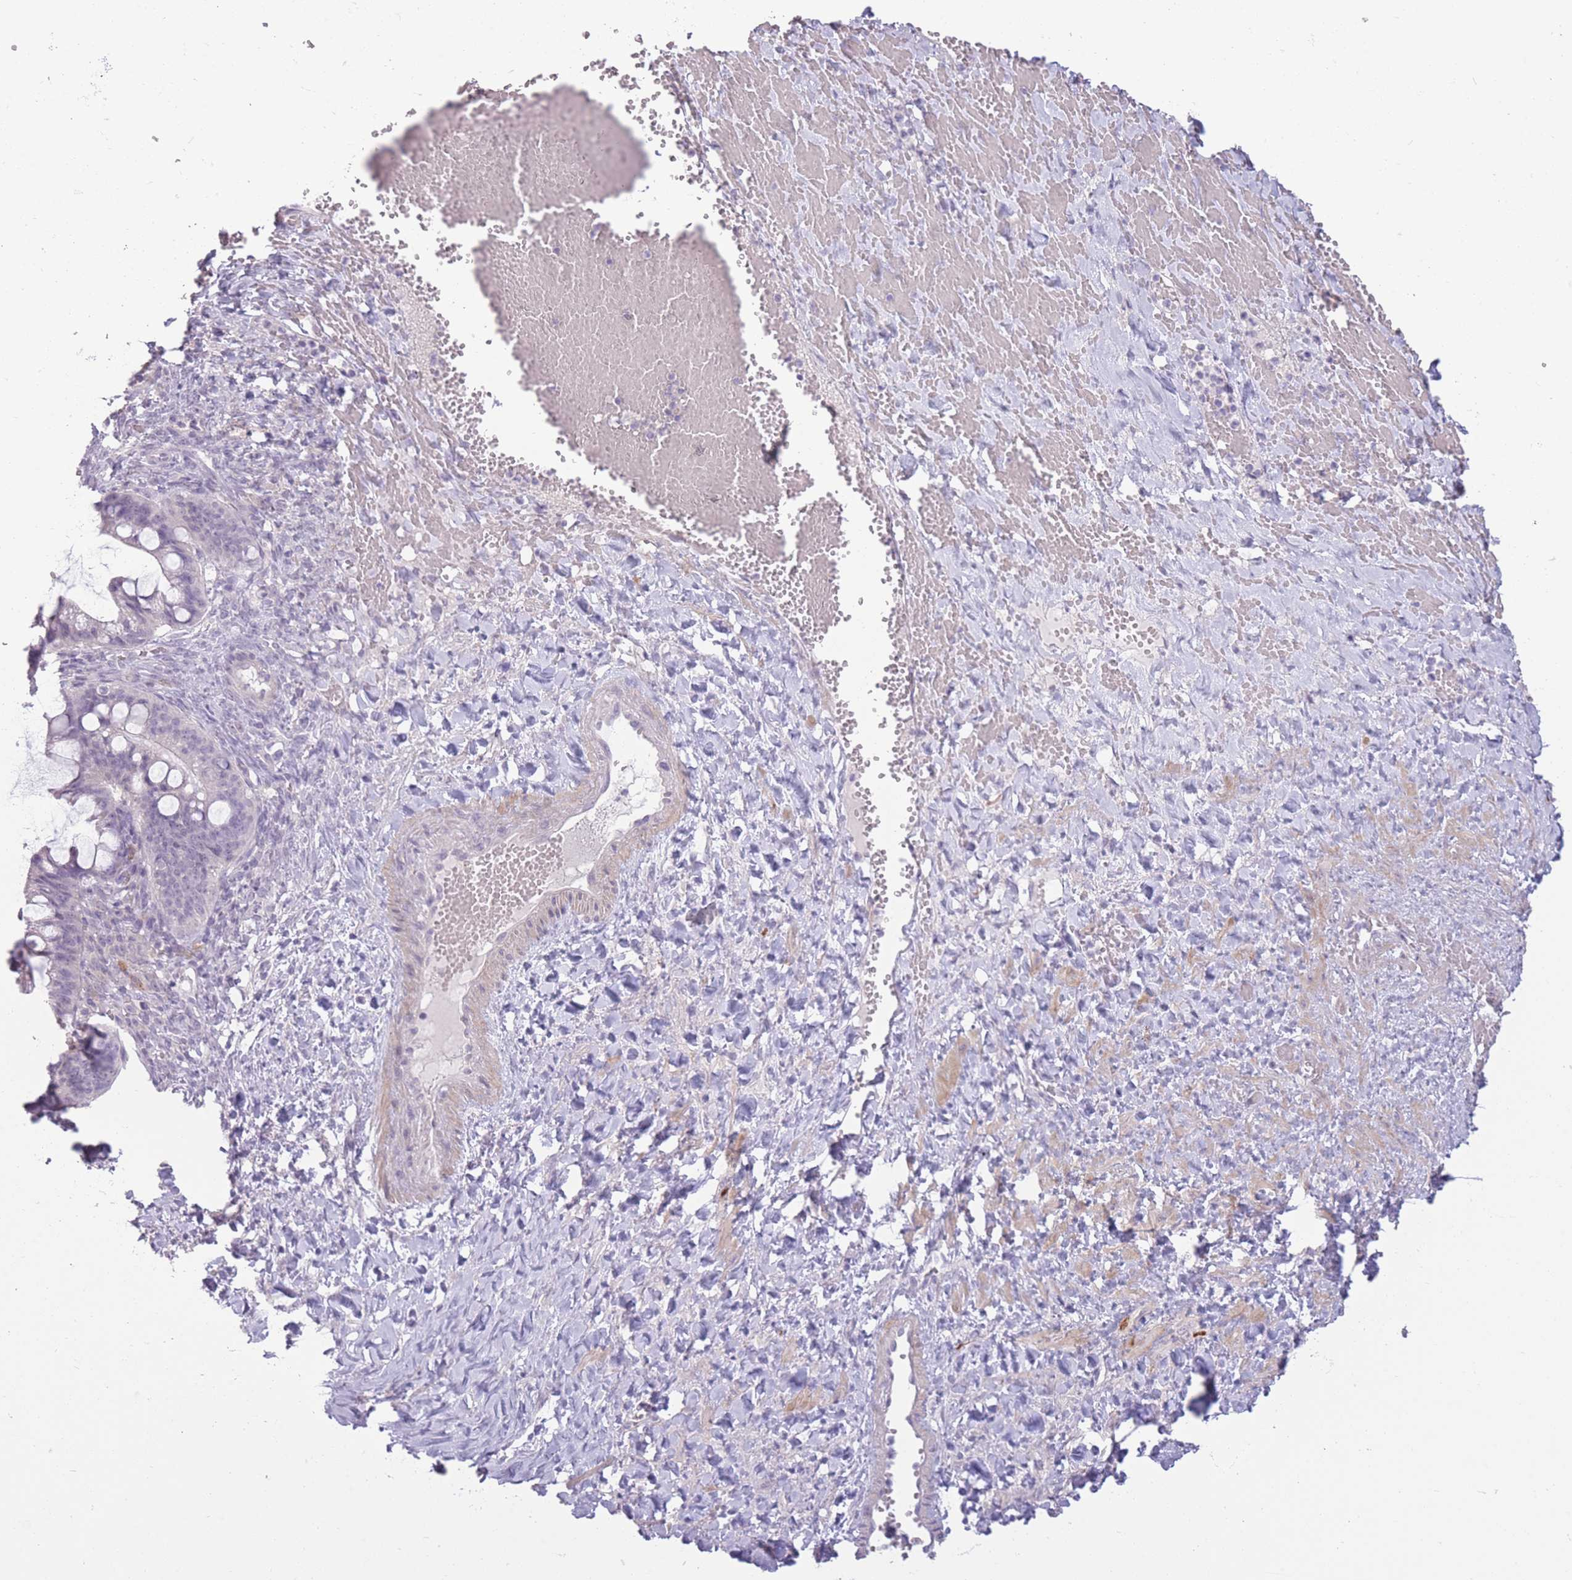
{"staining": {"intensity": "negative", "quantity": "none", "location": "none"}, "tissue": "ovarian cancer", "cell_type": "Tumor cells", "image_type": "cancer", "snomed": [{"axis": "morphology", "description": "Cystadenocarcinoma, mucinous, NOS"}, {"axis": "topography", "description": "Ovary"}], "caption": "This is a histopathology image of immunohistochemistry staining of mucinous cystadenocarcinoma (ovarian), which shows no expression in tumor cells.", "gene": "ZBTB24", "patient": {"sex": "female", "age": 73}}